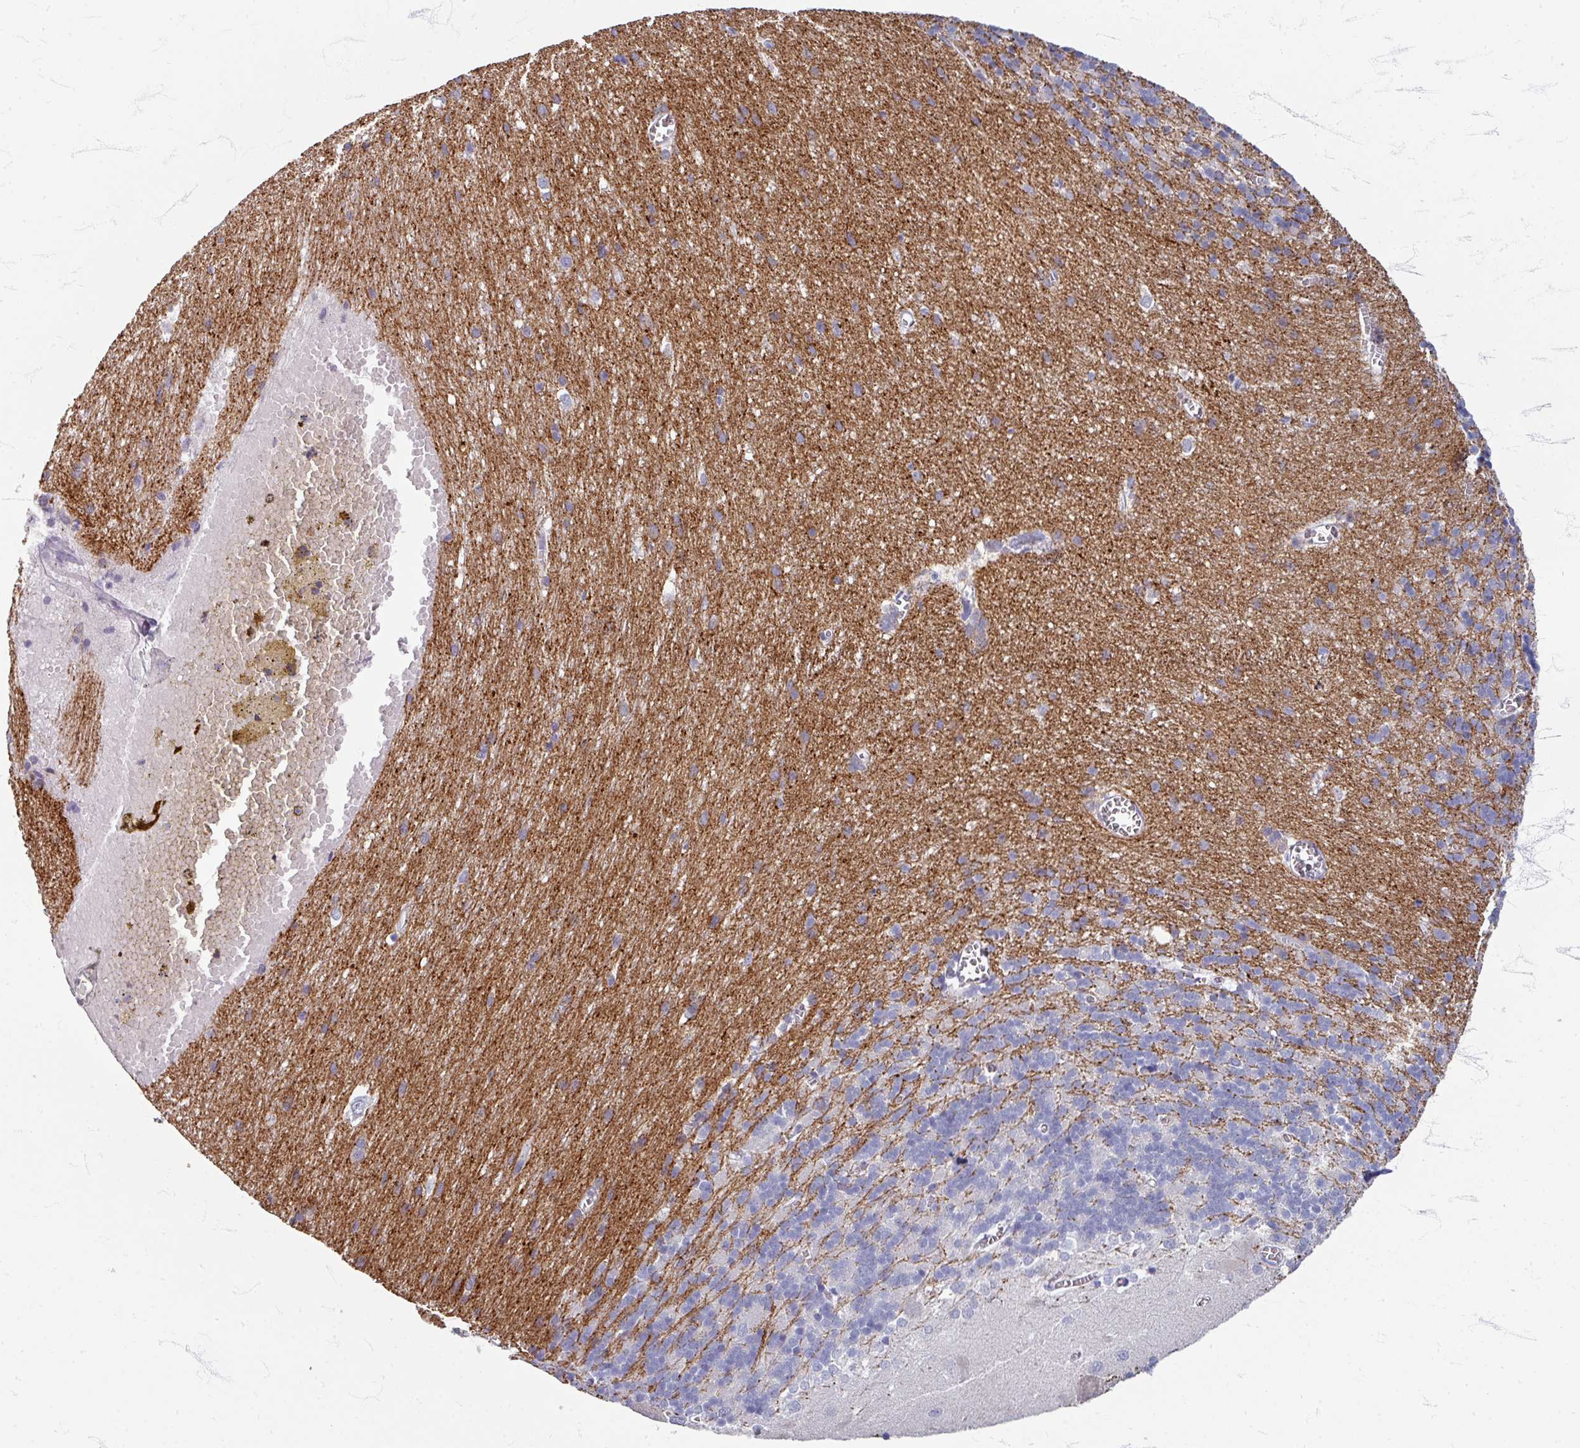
{"staining": {"intensity": "negative", "quantity": "none", "location": "none"}, "tissue": "cerebellum", "cell_type": "Cells in granular layer", "image_type": "normal", "snomed": [{"axis": "morphology", "description": "Normal tissue, NOS"}, {"axis": "topography", "description": "Cerebellum"}], "caption": "This image is of normal cerebellum stained with IHC to label a protein in brown with the nuclei are counter-stained blue. There is no expression in cells in granular layer.", "gene": "ZNF878", "patient": {"sex": "male", "age": 37}}